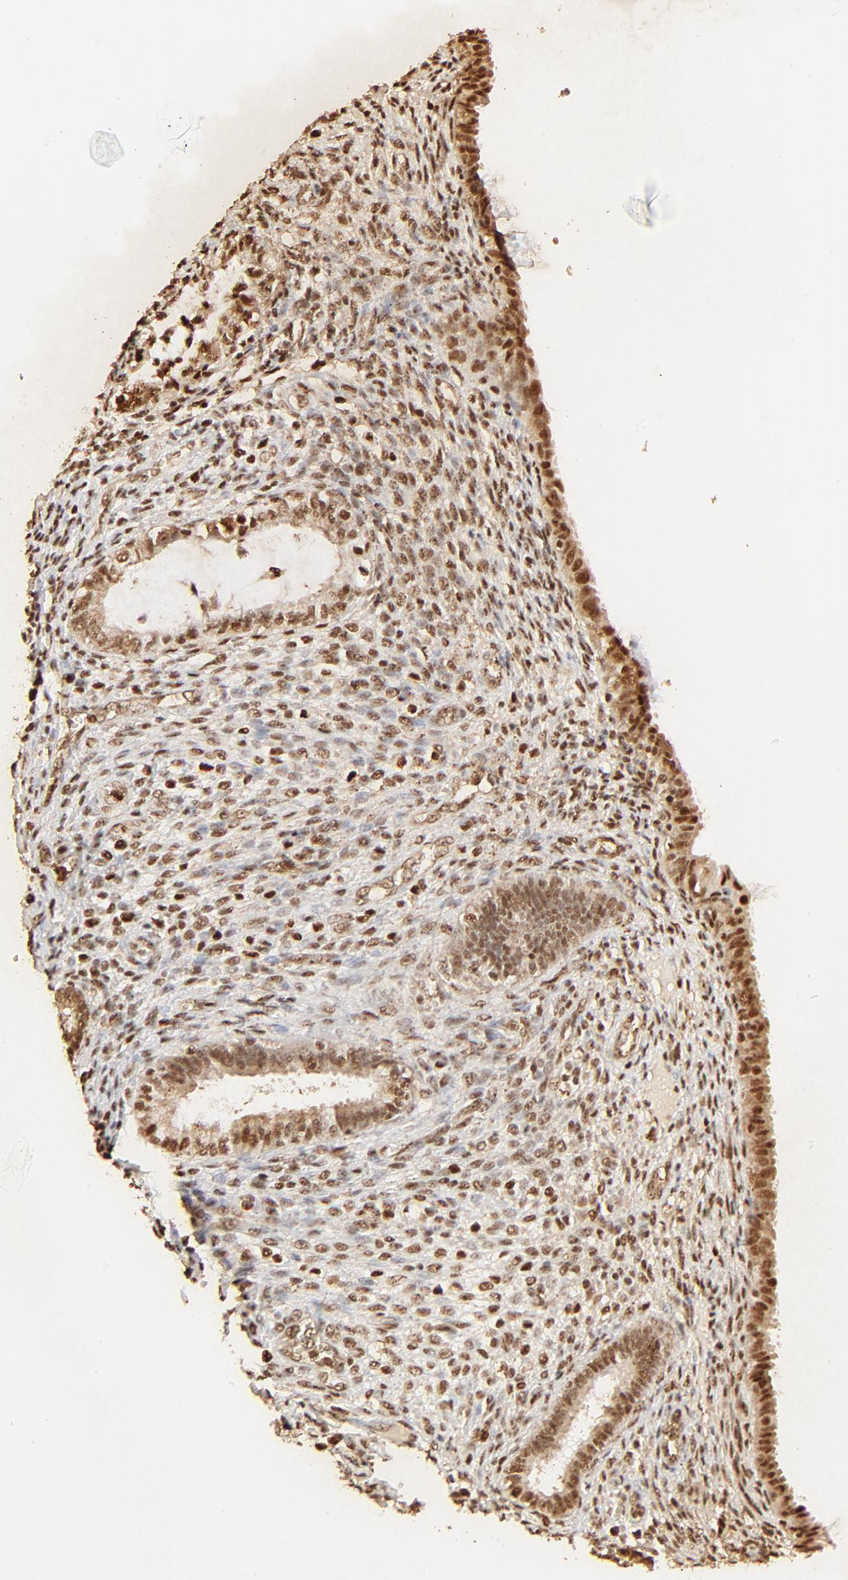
{"staining": {"intensity": "moderate", "quantity": ">75%", "location": "nuclear"}, "tissue": "endometrium", "cell_type": "Cells in endometrial stroma", "image_type": "normal", "snomed": [{"axis": "morphology", "description": "Normal tissue, NOS"}, {"axis": "topography", "description": "Endometrium"}], "caption": "DAB (3,3'-diaminobenzidine) immunohistochemical staining of benign endometrium displays moderate nuclear protein expression in approximately >75% of cells in endometrial stroma.", "gene": "FAM50A", "patient": {"sex": "female", "age": 72}}